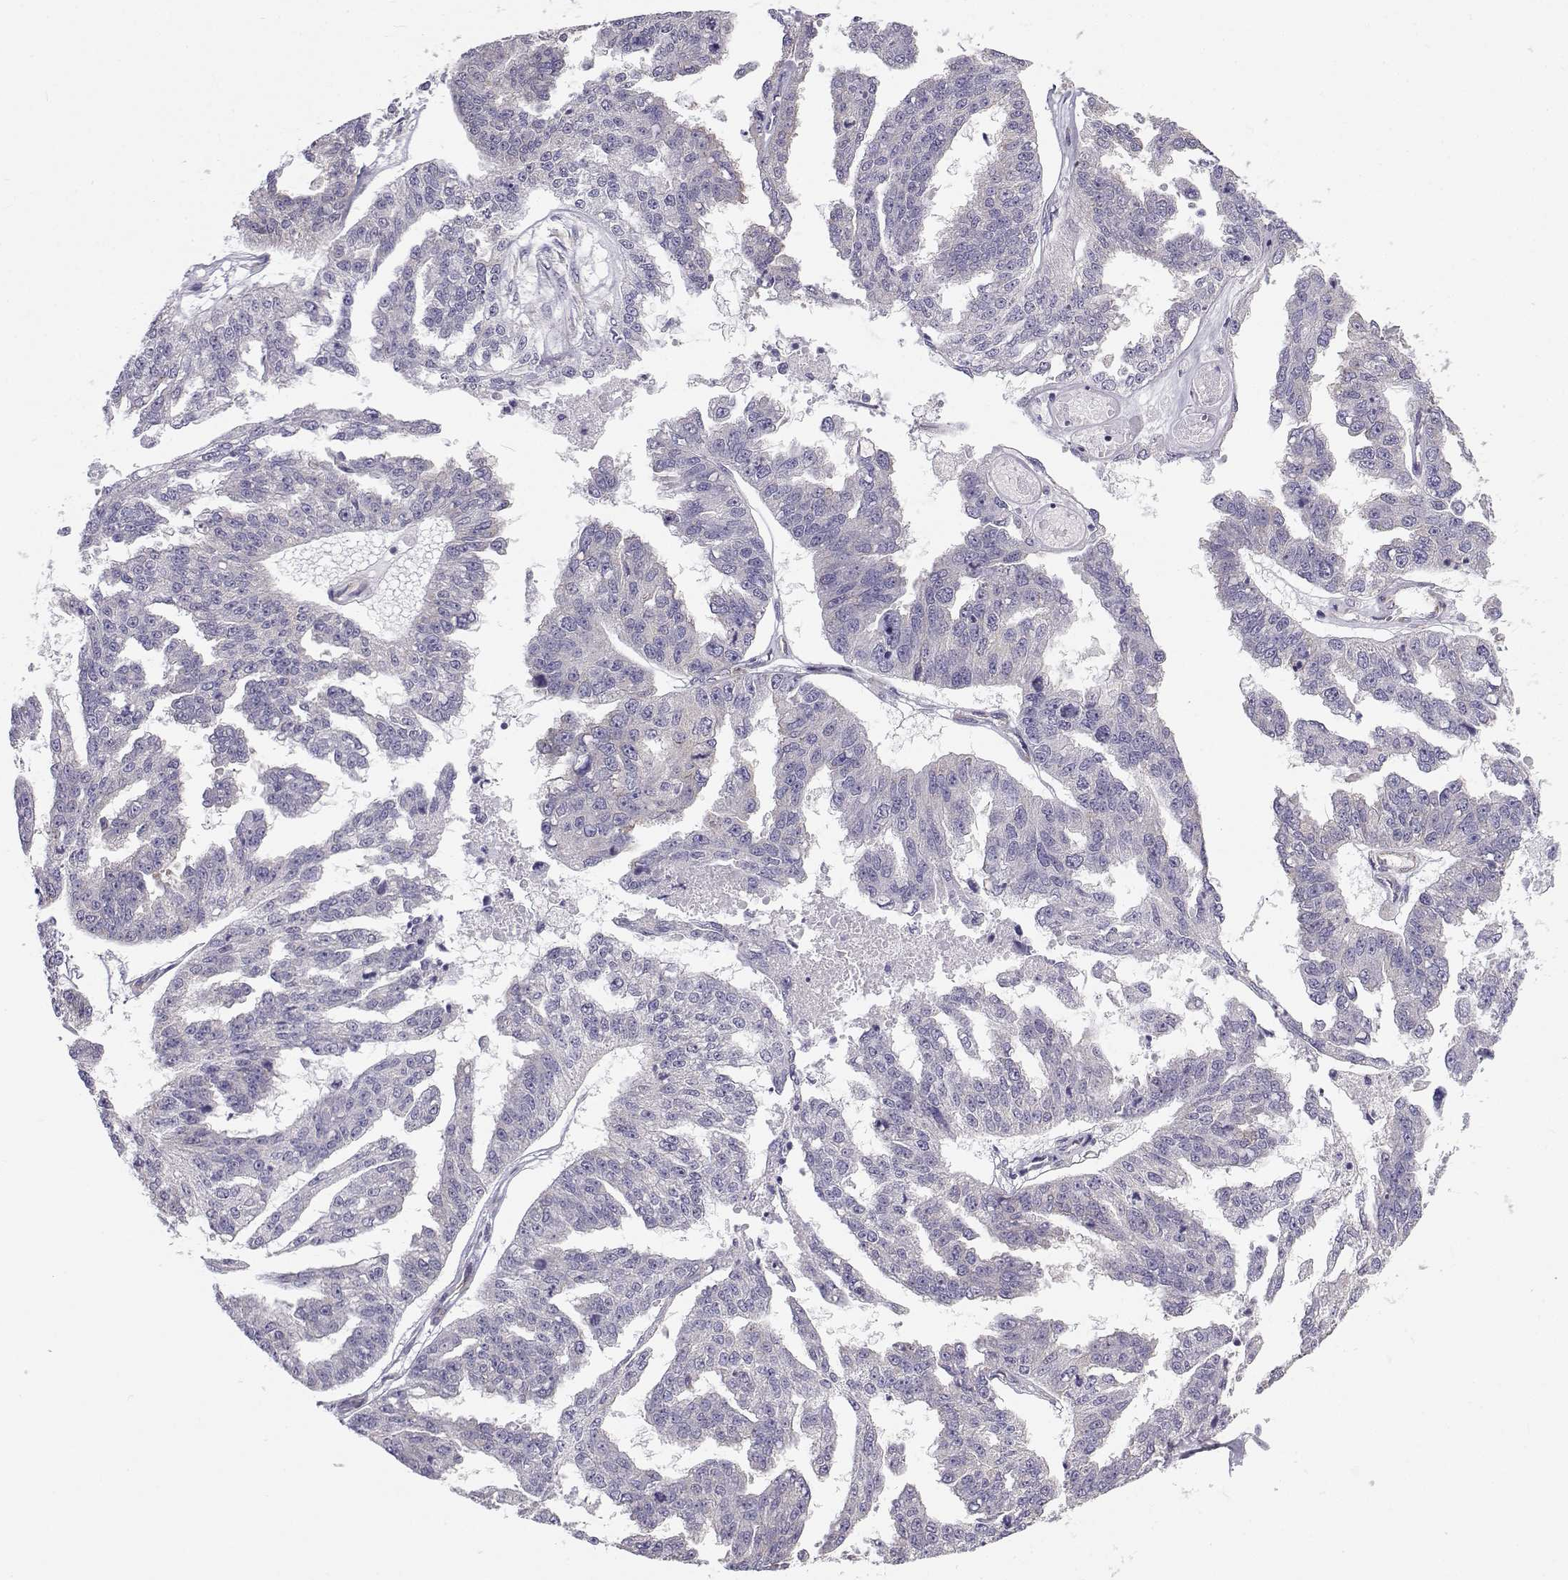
{"staining": {"intensity": "negative", "quantity": "none", "location": "none"}, "tissue": "ovarian cancer", "cell_type": "Tumor cells", "image_type": "cancer", "snomed": [{"axis": "morphology", "description": "Cystadenocarcinoma, serous, NOS"}, {"axis": "topography", "description": "Ovary"}], "caption": "IHC photomicrograph of neoplastic tissue: human ovarian serous cystadenocarcinoma stained with DAB (3,3'-diaminobenzidine) reveals no significant protein expression in tumor cells.", "gene": "BEND6", "patient": {"sex": "female", "age": 58}}